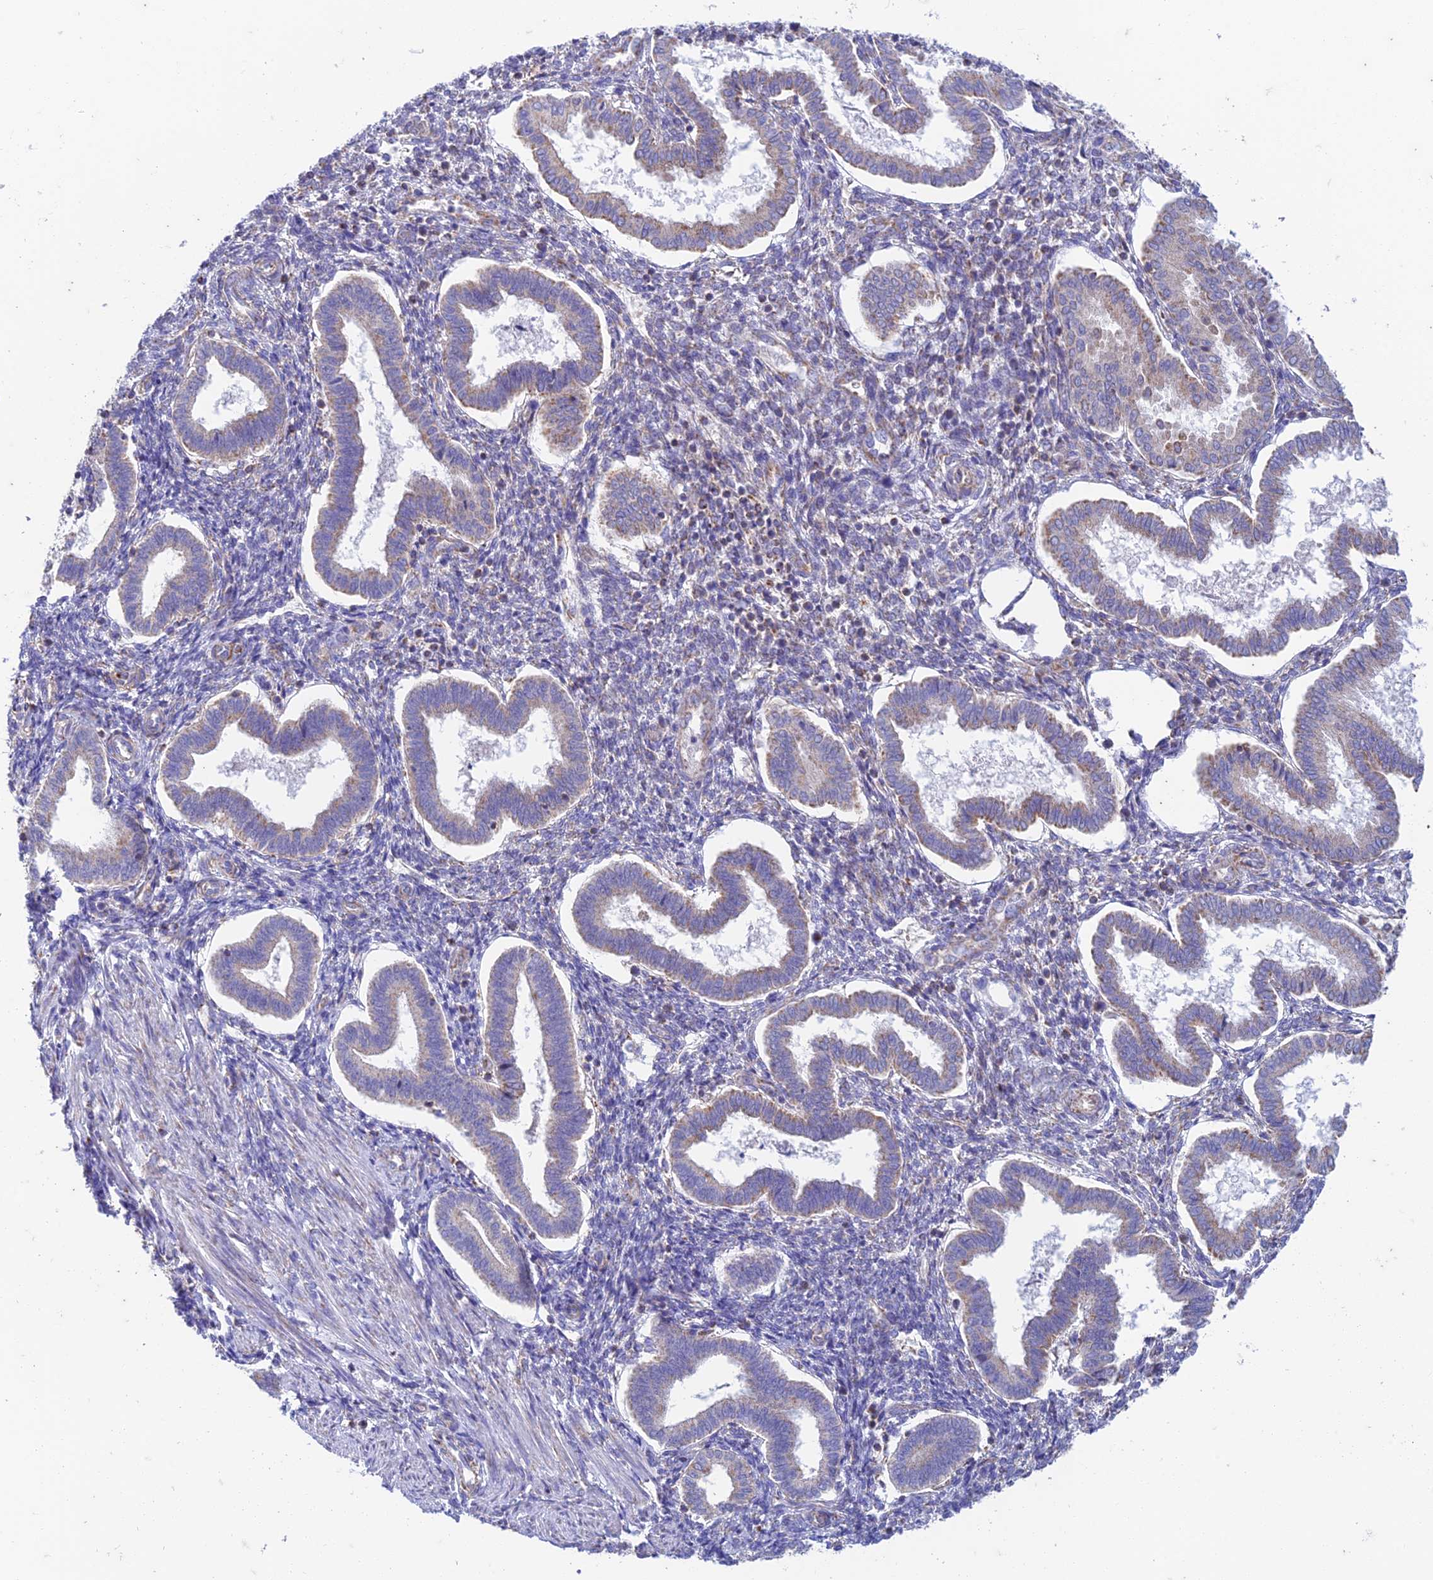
{"staining": {"intensity": "weak", "quantity": "<25%", "location": "cytoplasmic/membranous"}, "tissue": "endometrium", "cell_type": "Cells in endometrial stroma", "image_type": "normal", "snomed": [{"axis": "morphology", "description": "Normal tissue, NOS"}, {"axis": "topography", "description": "Endometrium"}], "caption": "A photomicrograph of endometrium stained for a protein demonstrates no brown staining in cells in endometrial stroma.", "gene": "ZNF181", "patient": {"sex": "female", "age": 24}}